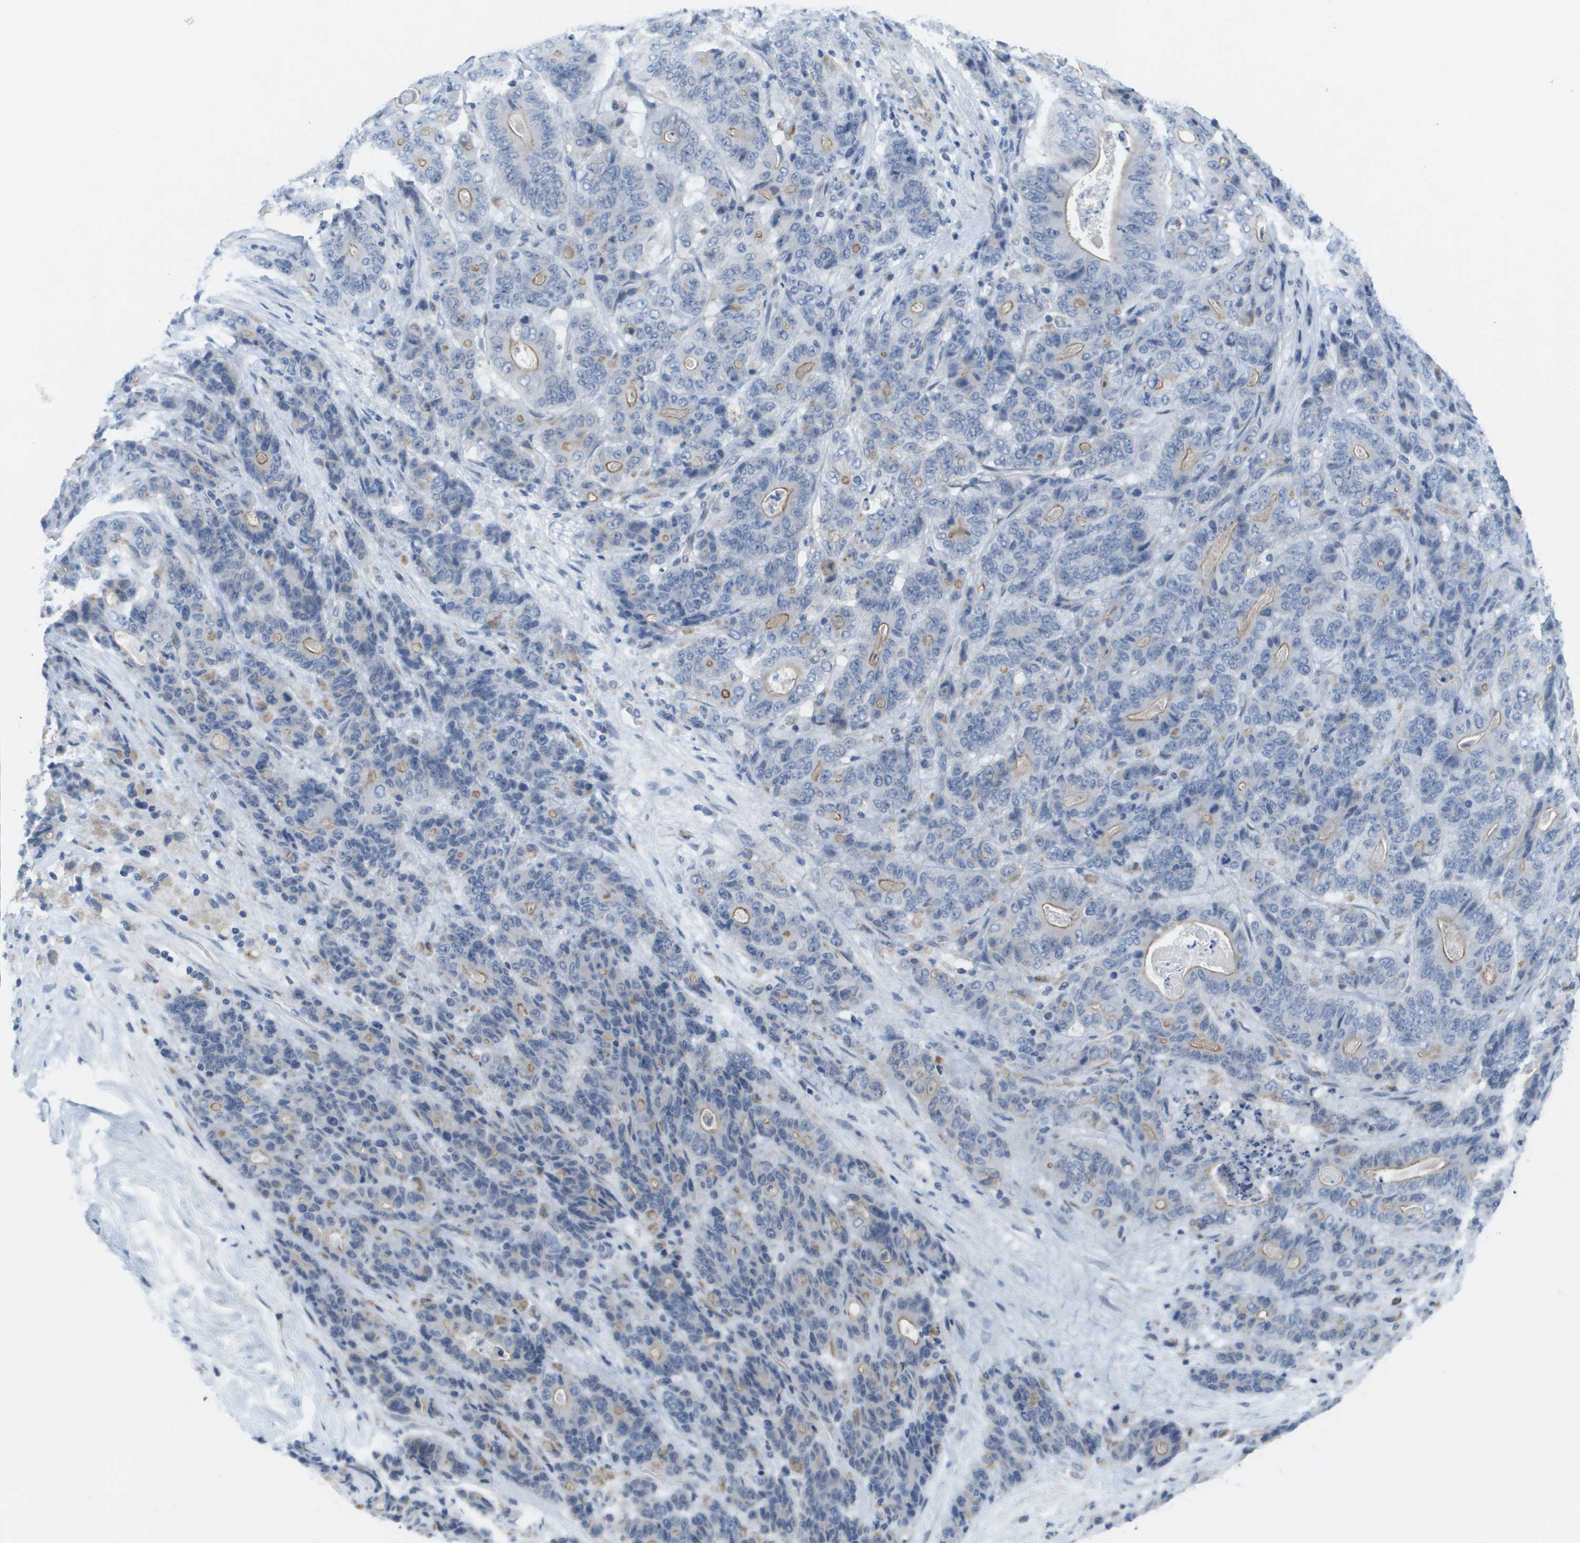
{"staining": {"intensity": "moderate", "quantity": "<25%", "location": "cytoplasmic/membranous"}, "tissue": "stomach cancer", "cell_type": "Tumor cells", "image_type": "cancer", "snomed": [{"axis": "morphology", "description": "Adenocarcinoma, NOS"}, {"axis": "topography", "description": "Stomach"}], "caption": "An IHC photomicrograph of neoplastic tissue is shown. Protein staining in brown labels moderate cytoplasmic/membranous positivity in stomach cancer within tumor cells.", "gene": "TMEM223", "patient": {"sex": "female", "age": 73}}